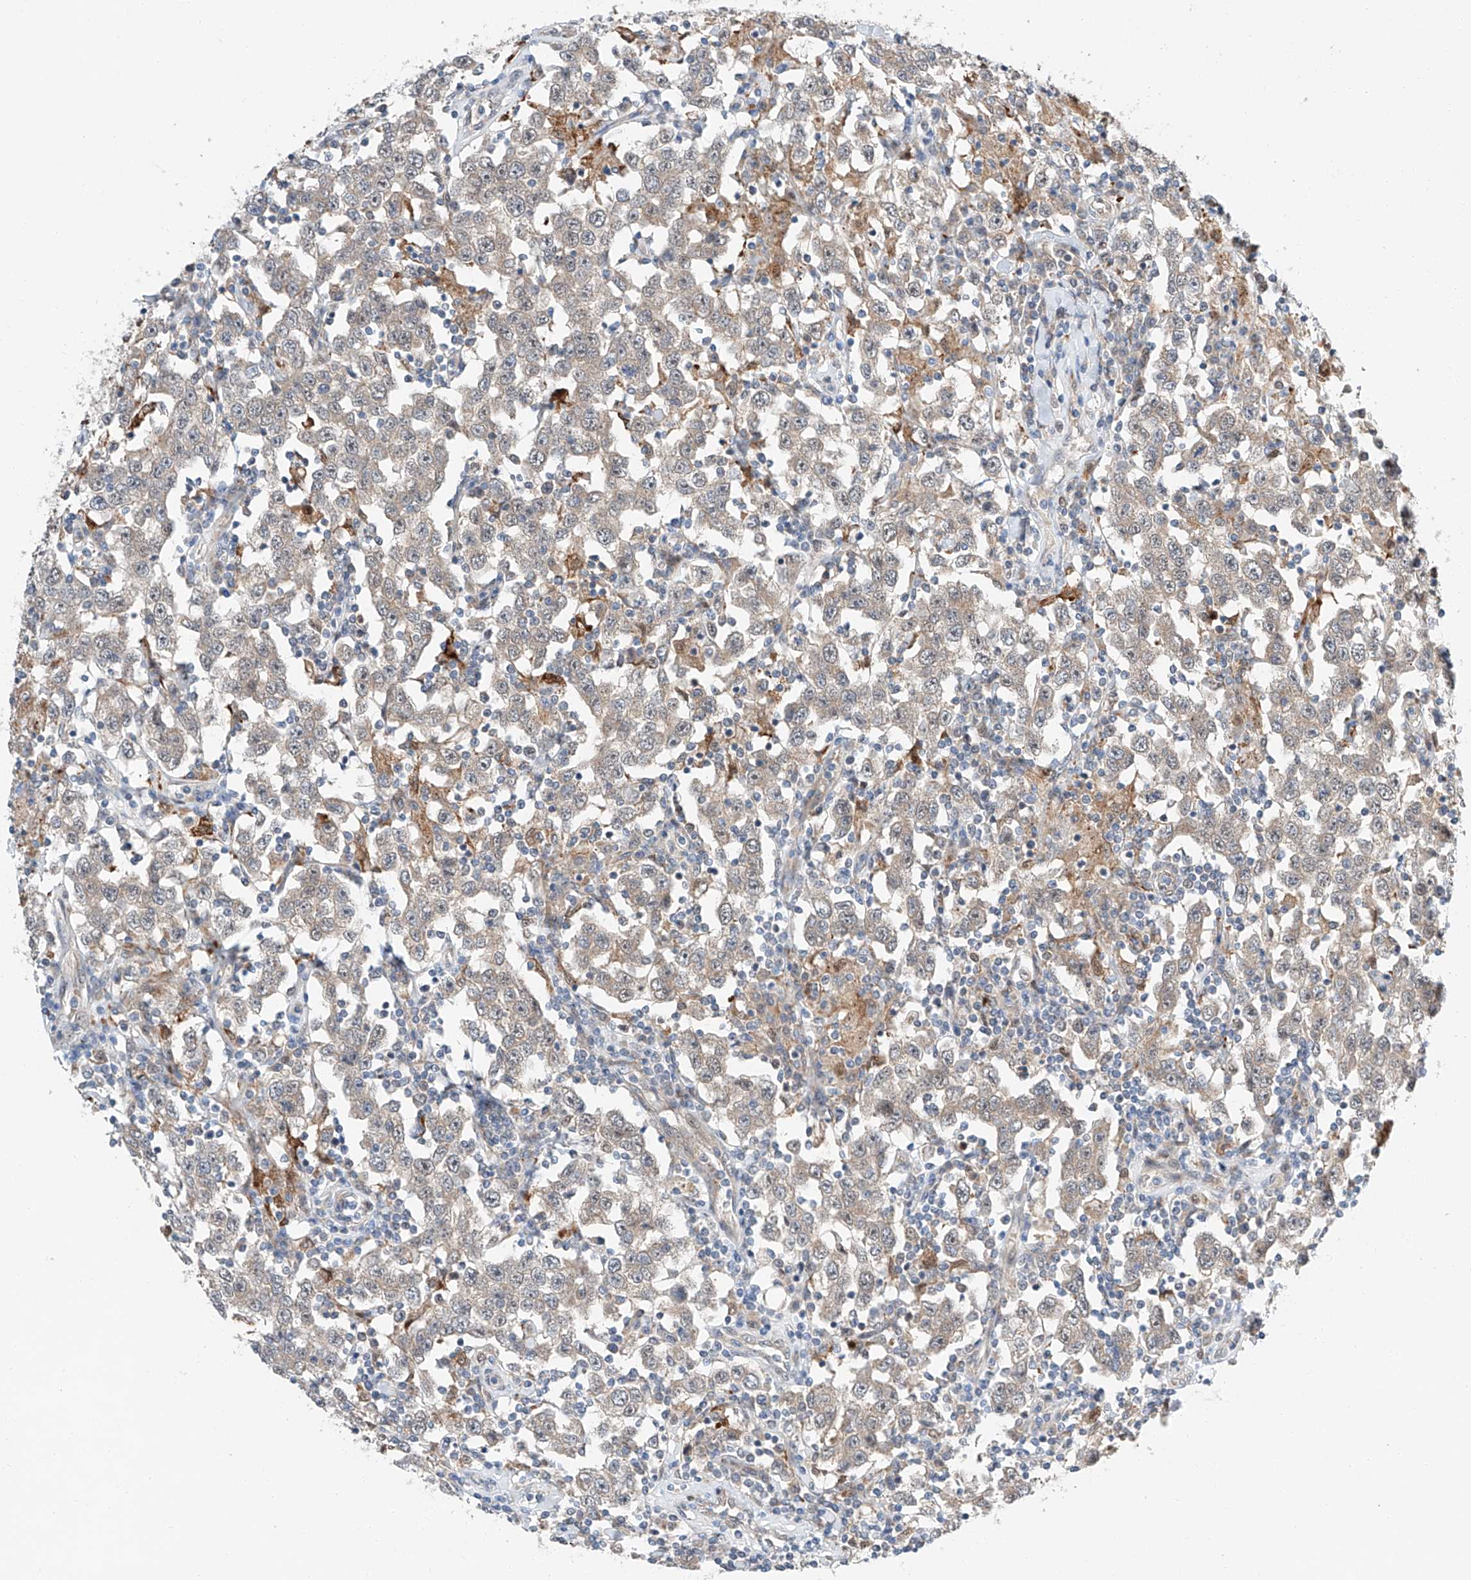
{"staining": {"intensity": "negative", "quantity": "none", "location": "none"}, "tissue": "testis cancer", "cell_type": "Tumor cells", "image_type": "cancer", "snomed": [{"axis": "morphology", "description": "Seminoma, NOS"}, {"axis": "topography", "description": "Testis"}], "caption": "Immunohistochemistry histopathology image of testis cancer stained for a protein (brown), which reveals no staining in tumor cells.", "gene": "CLDND1", "patient": {"sex": "male", "age": 41}}